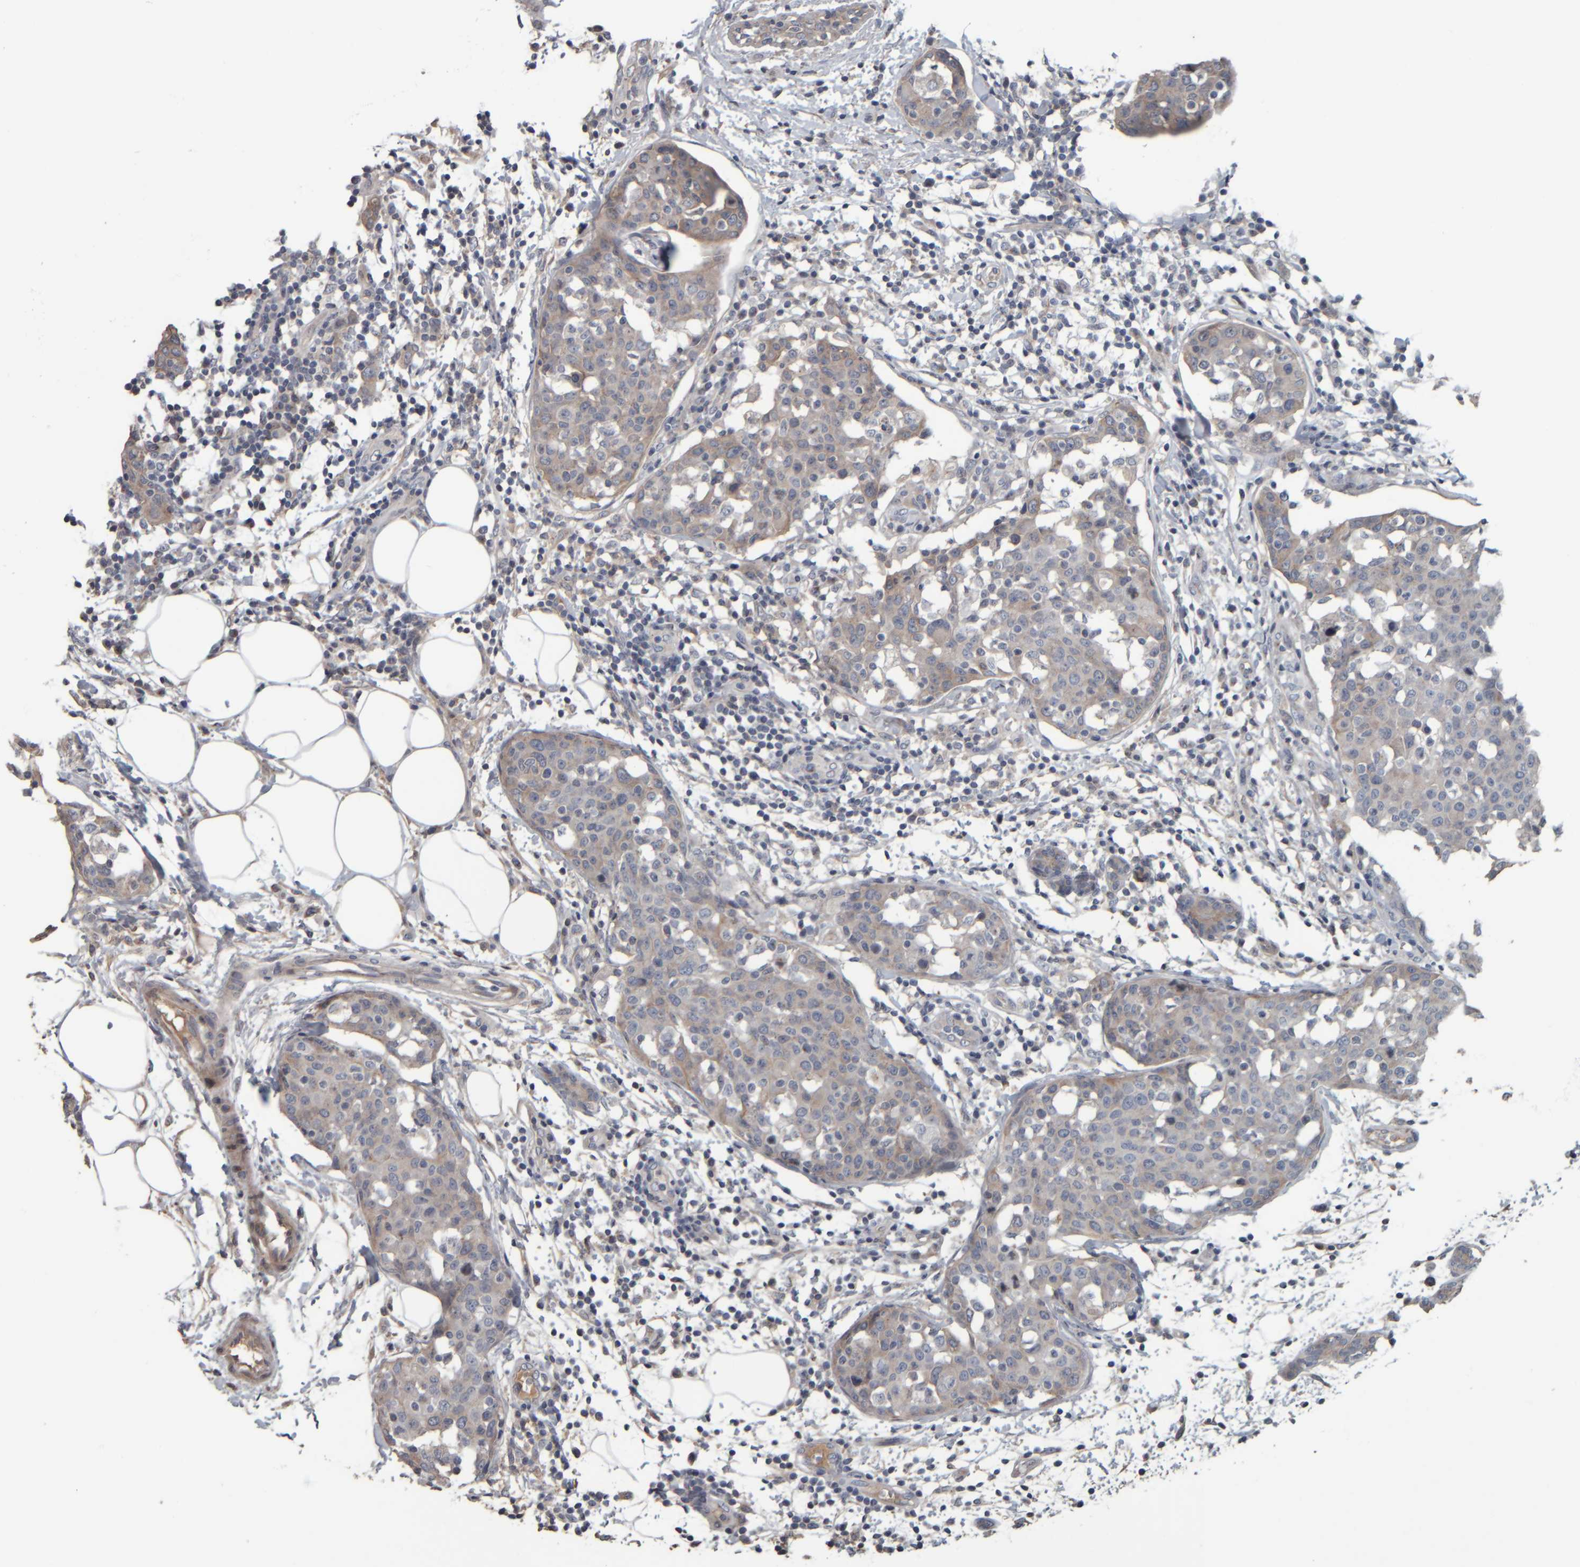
{"staining": {"intensity": "weak", "quantity": ">75%", "location": "cytoplasmic/membranous"}, "tissue": "breast cancer", "cell_type": "Tumor cells", "image_type": "cancer", "snomed": [{"axis": "morphology", "description": "Normal tissue, NOS"}, {"axis": "morphology", "description": "Duct carcinoma"}, {"axis": "topography", "description": "Breast"}], "caption": "Immunohistochemical staining of breast cancer demonstrates weak cytoplasmic/membranous protein expression in about >75% of tumor cells. (Brightfield microscopy of DAB IHC at high magnification).", "gene": "CAVIN4", "patient": {"sex": "female", "age": 37}}